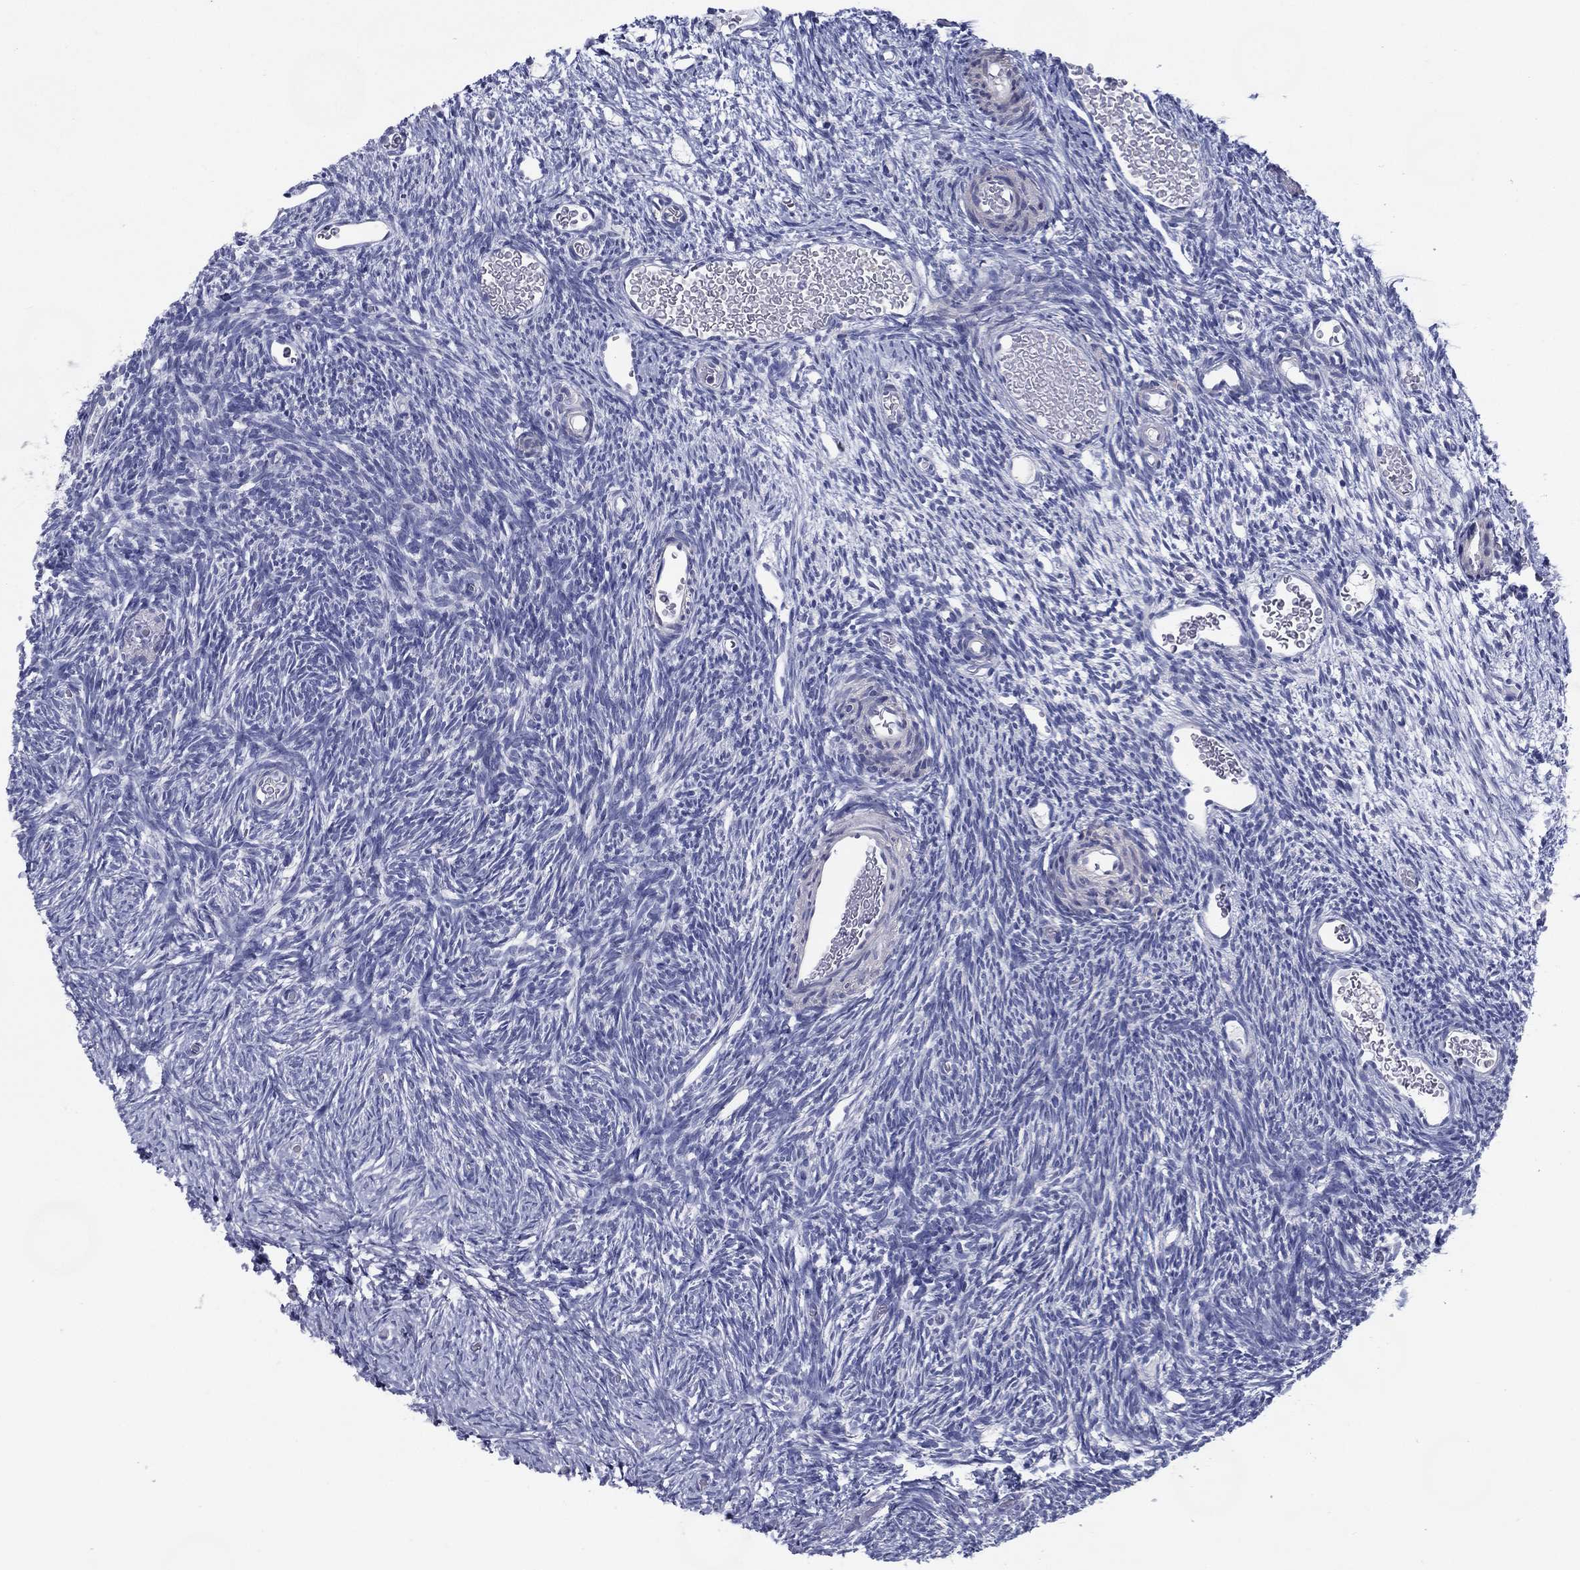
{"staining": {"intensity": "negative", "quantity": "none", "location": "none"}, "tissue": "ovary", "cell_type": "Follicle cells", "image_type": "normal", "snomed": [{"axis": "morphology", "description": "Normal tissue, NOS"}, {"axis": "topography", "description": "Ovary"}], "caption": "High magnification brightfield microscopy of normal ovary stained with DAB (3,3'-diaminobenzidine) (brown) and counterstained with hematoxylin (blue): follicle cells show no significant staining.", "gene": "C19orf18", "patient": {"sex": "female", "age": 39}}